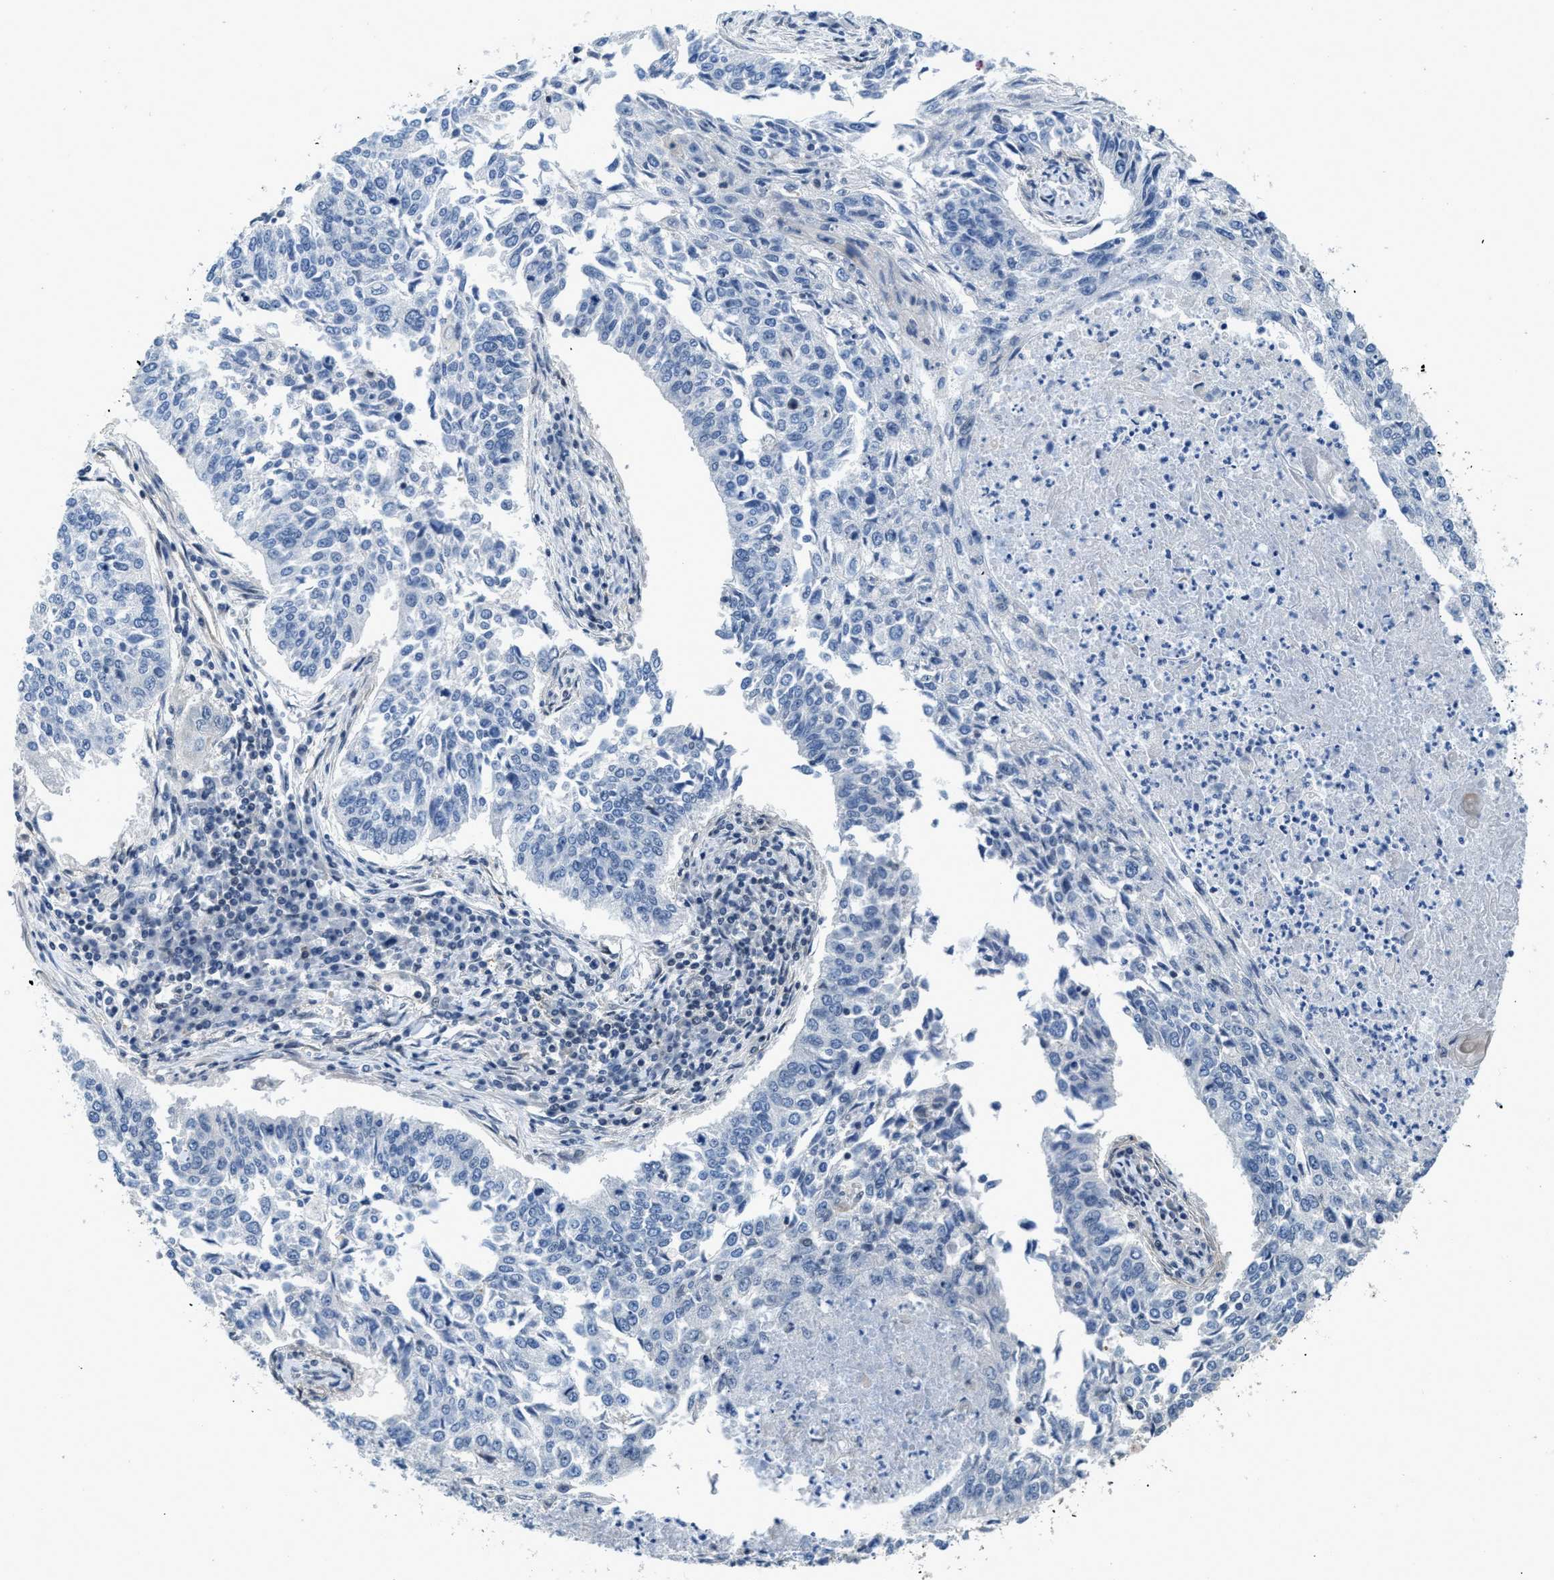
{"staining": {"intensity": "negative", "quantity": "none", "location": "none"}, "tissue": "lung cancer", "cell_type": "Tumor cells", "image_type": "cancer", "snomed": [{"axis": "morphology", "description": "Normal tissue, NOS"}, {"axis": "morphology", "description": "Squamous cell carcinoma, NOS"}, {"axis": "topography", "description": "Cartilage tissue"}, {"axis": "topography", "description": "Bronchus"}, {"axis": "topography", "description": "Lung"}], "caption": "Immunohistochemistry (IHC) image of neoplastic tissue: lung cancer (squamous cell carcinoma) stained with DAB (3,3'-diaminobenzidine) displays no significant protein staining in tumor cells.", "gene": "TES", "patient": {"sex": "female", "age": 49}}